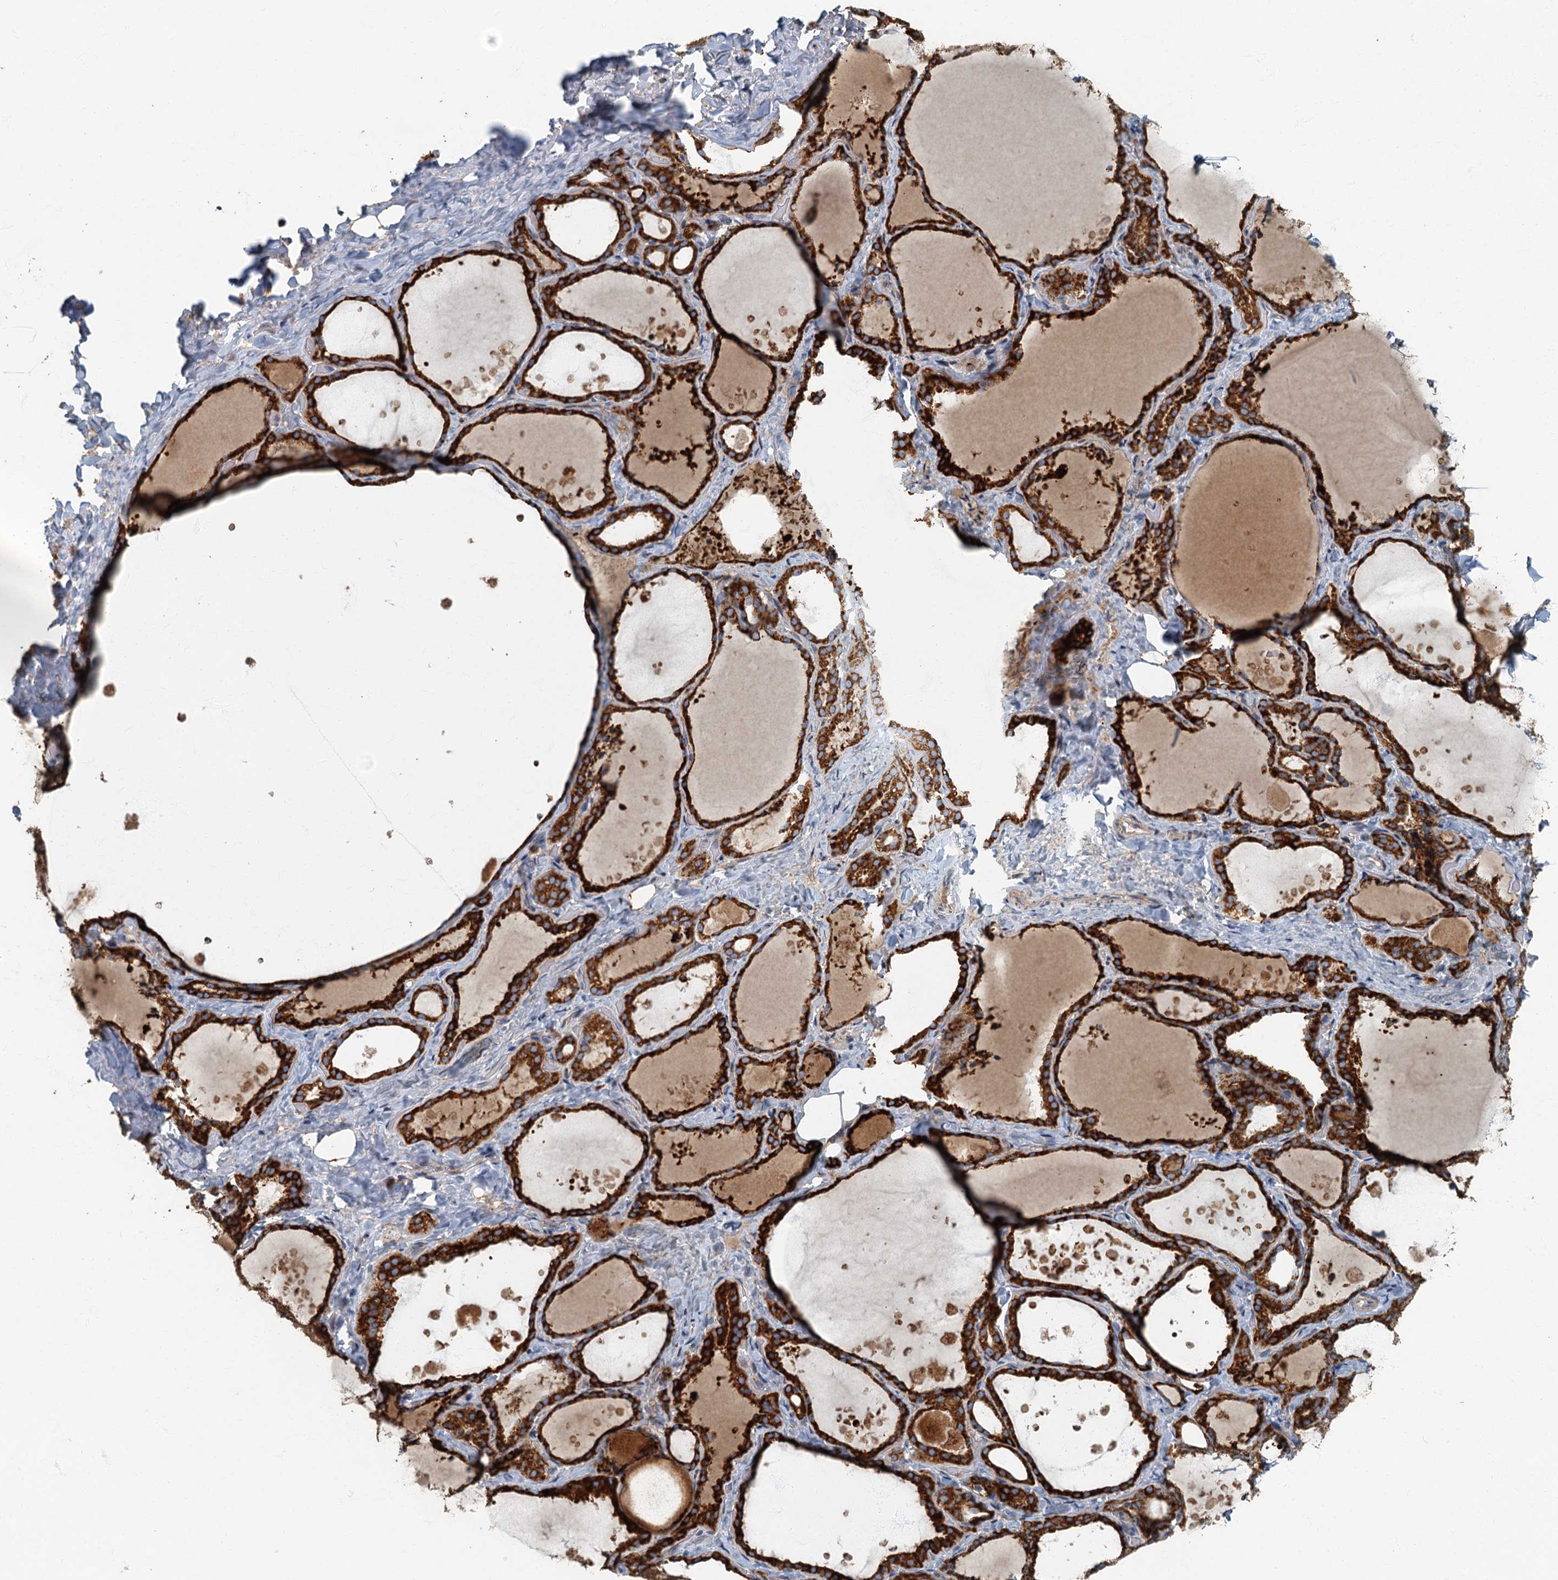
{"staining": {"intensity": "strong", "quantity": ">75%", "location": "cytoplasmic/membranous"}, "tissue": "thyroid gland", "cell_type": "Glandular cells", "image_type": "normal", "snomed": [{"axis": "morphology", "description": "Normal tissue, NOS"}, {"axis": "topography", "description": "Thyroid gland"}], "caption": "The micrograph displays a brown stain indicating the presence of a protein in the cytoplasmic/membranous of glandular cells in thyroid gland.", "gene": "SPDYC", "patient": {"sex": "female", "age": 44}}